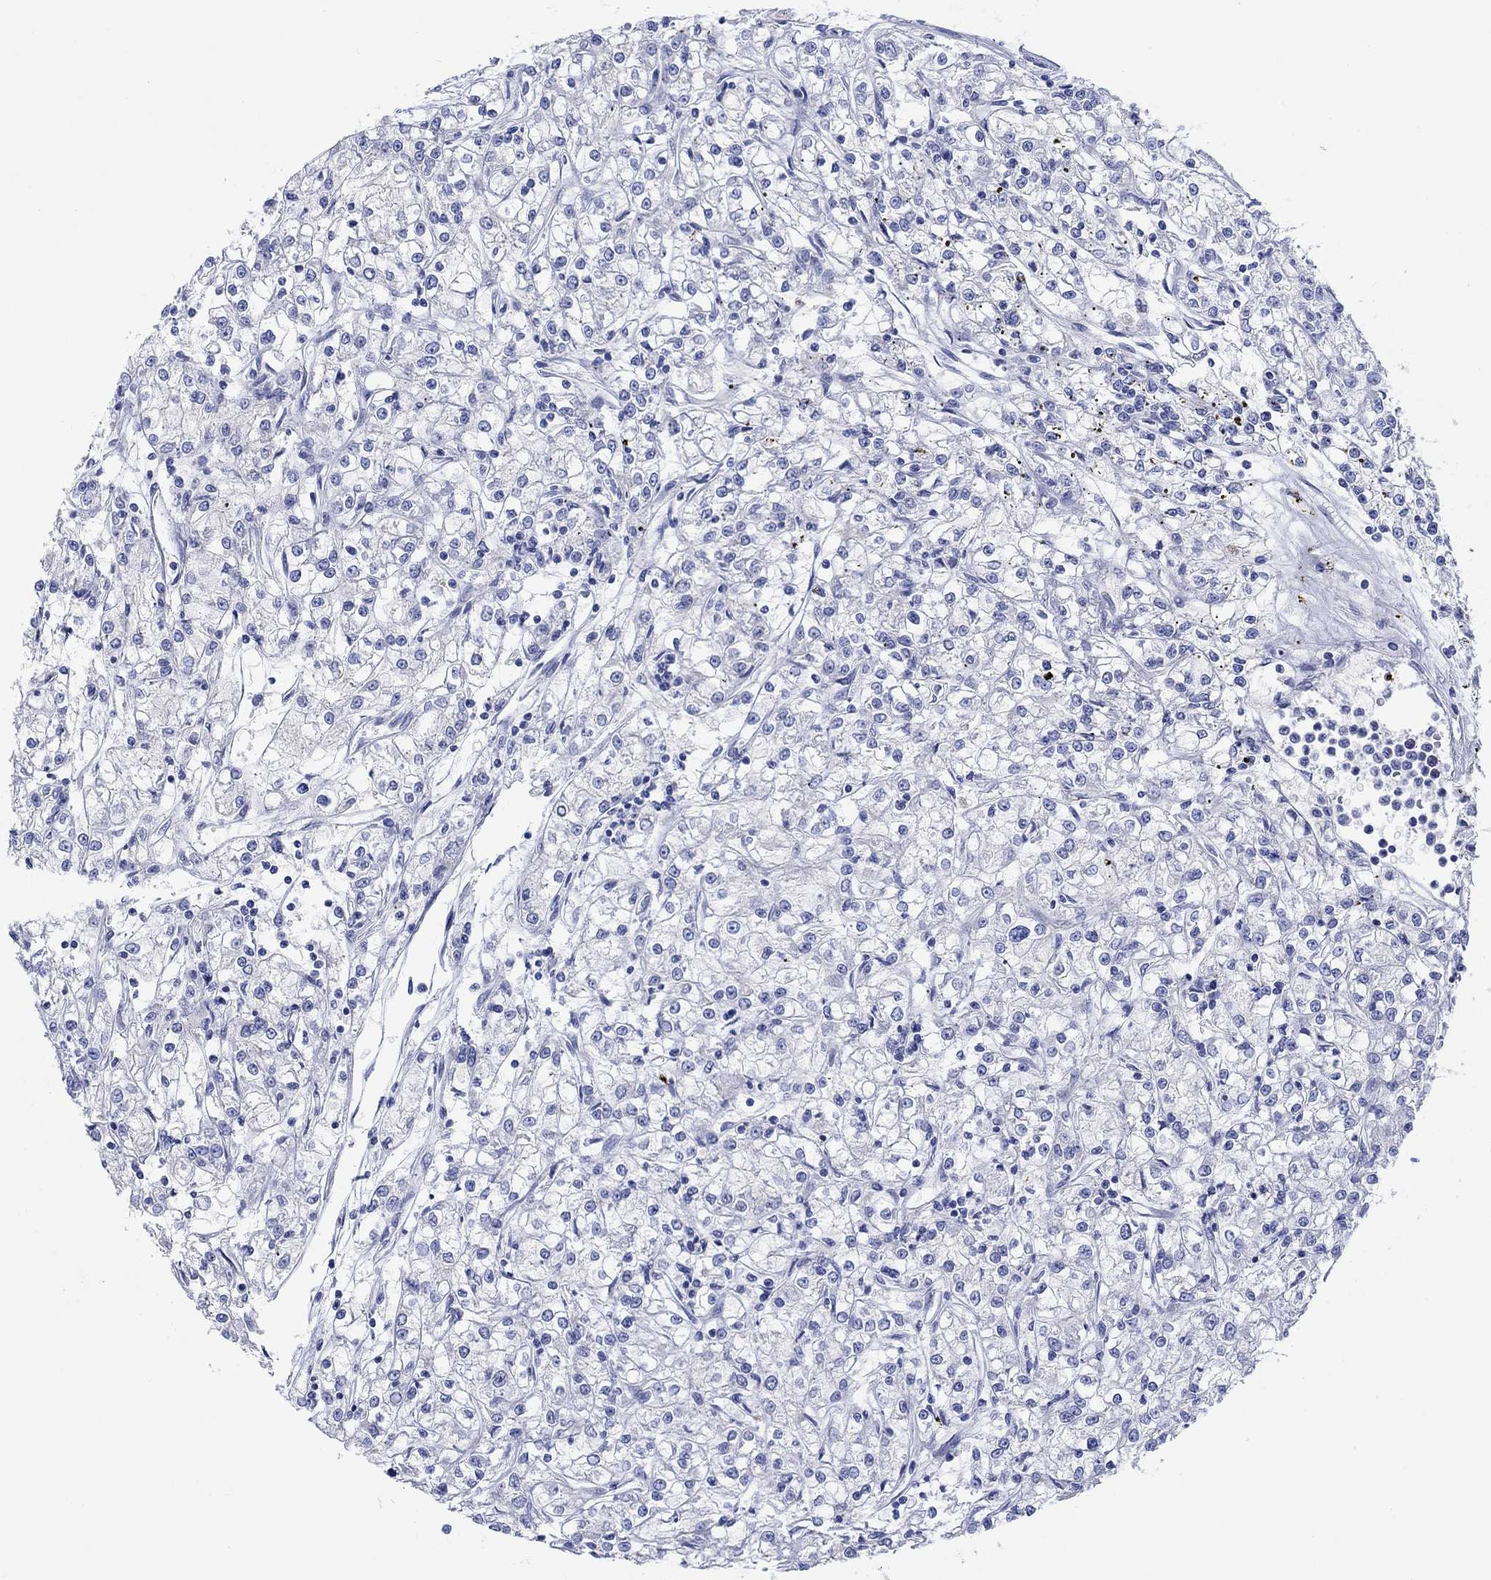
{"staining": {"intensity": "negative", "quantity": "none", "location": "none"}, "tissue": "renal cancer", "cell_type": "Tumor cells", "image_type": "cancer", "snomed": [{"axis": "morphology", "description": "Adenocarcinoma, NOS"}, {"axis": "topography", "description": "Kidney"}], "caption": "Tumor cells are negative for protein expression in human renal adenocarcinoma. (DAB immunohistochemistry, high magnification).", "gene": "KRT222", "patient": {"sex": "female", "age": 59}}